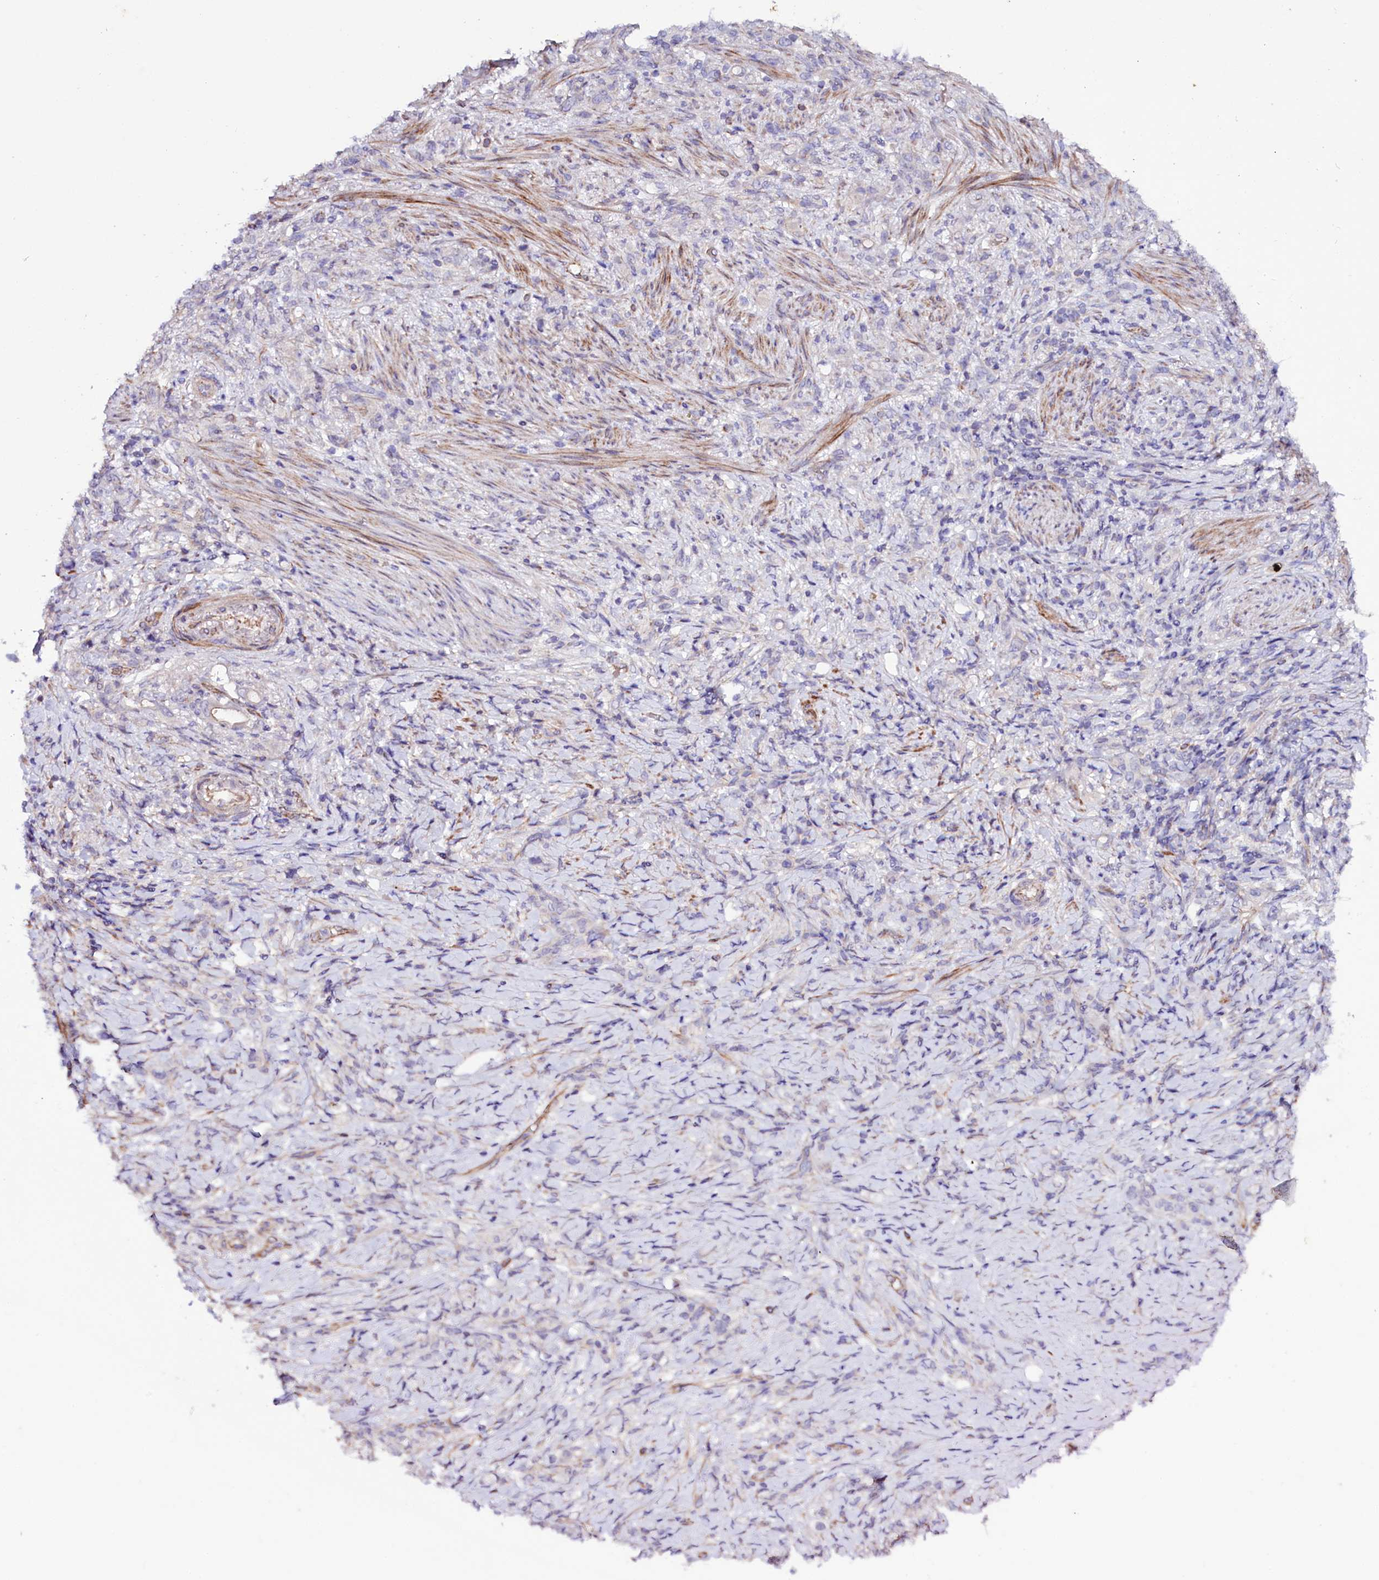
{"staining": {"intensity": "negative", "quantity": "none", "location": "none"}, "tissue": "stomach cancer", "cell_type": "Tumor cells", "image_type": "cancer", "snomed": [{"axis": "morphology", "description": "Adenocarcinoma, NOS"}, {"axis": "topography", "description": "Stomach"}], "caption": "Immunohistochemistry image of neoplastic tissue: human stomach cancer stained with DAB (3,3'-diaminobenzidine) exhibits no significant protein positivity in tumor cells.", "gene": "SLC7A1", "patient": {"sex": "female", "age": 79}}